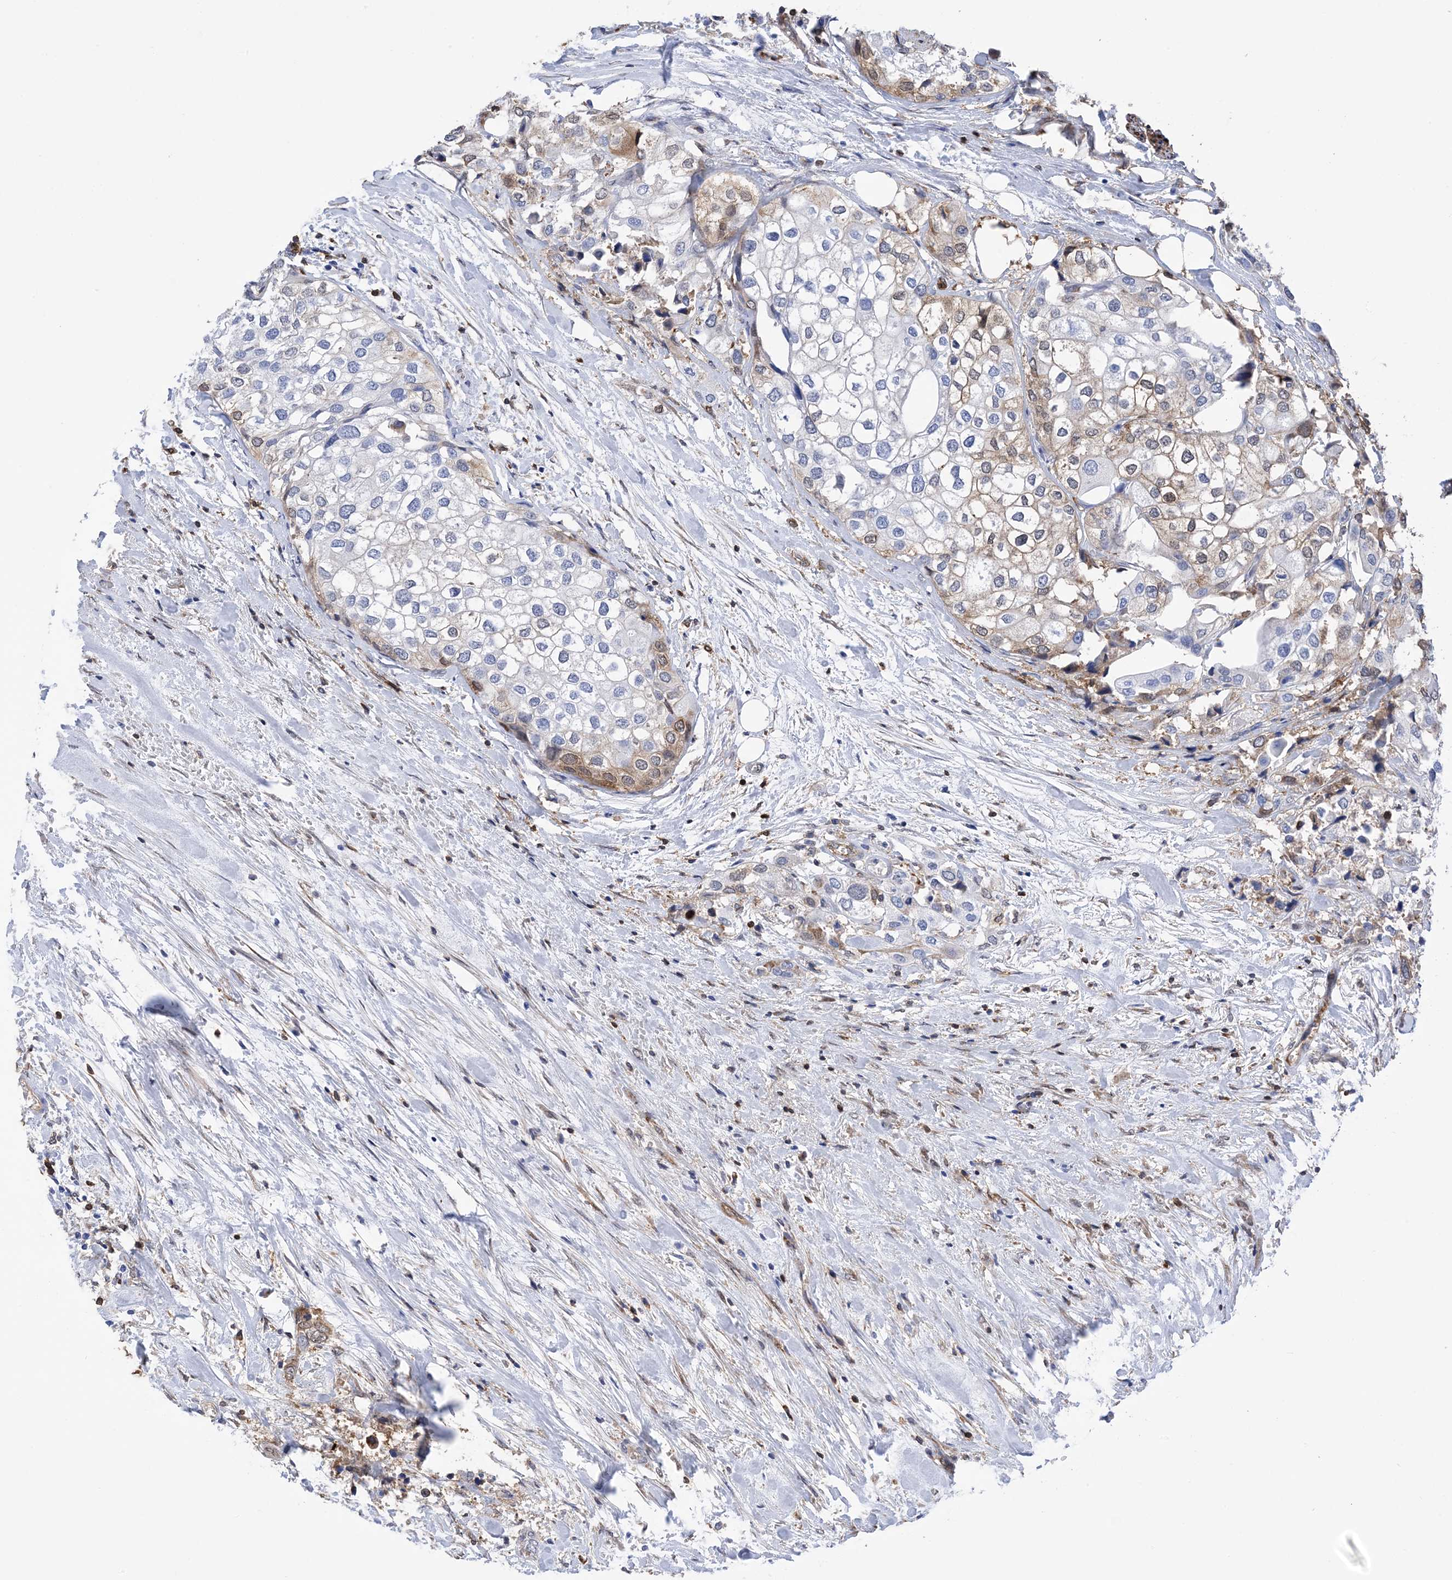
{"staining": {"intensity": "weak", "quantity": "<25%", "location": "cytoplasmic/membranous"}, "tissue": "urothelial cancer", "cell_type": "Tumor cells", "image_type": "cancer", "snomed": [{"axis": "morphology", "description": "Urothelial carcinoma, High grade"}, {"axis": "topography", "description": "Urinary bladder"}], "caption": "High power microscopy micrograph of an immunohistochemistry (IHC) photomicrograph of high-grade urothelial carcinoma, revealing no significant positivity in tumor cells.", "gene": "ANXA1", "patient": {"sex": "male", "age": 64}}